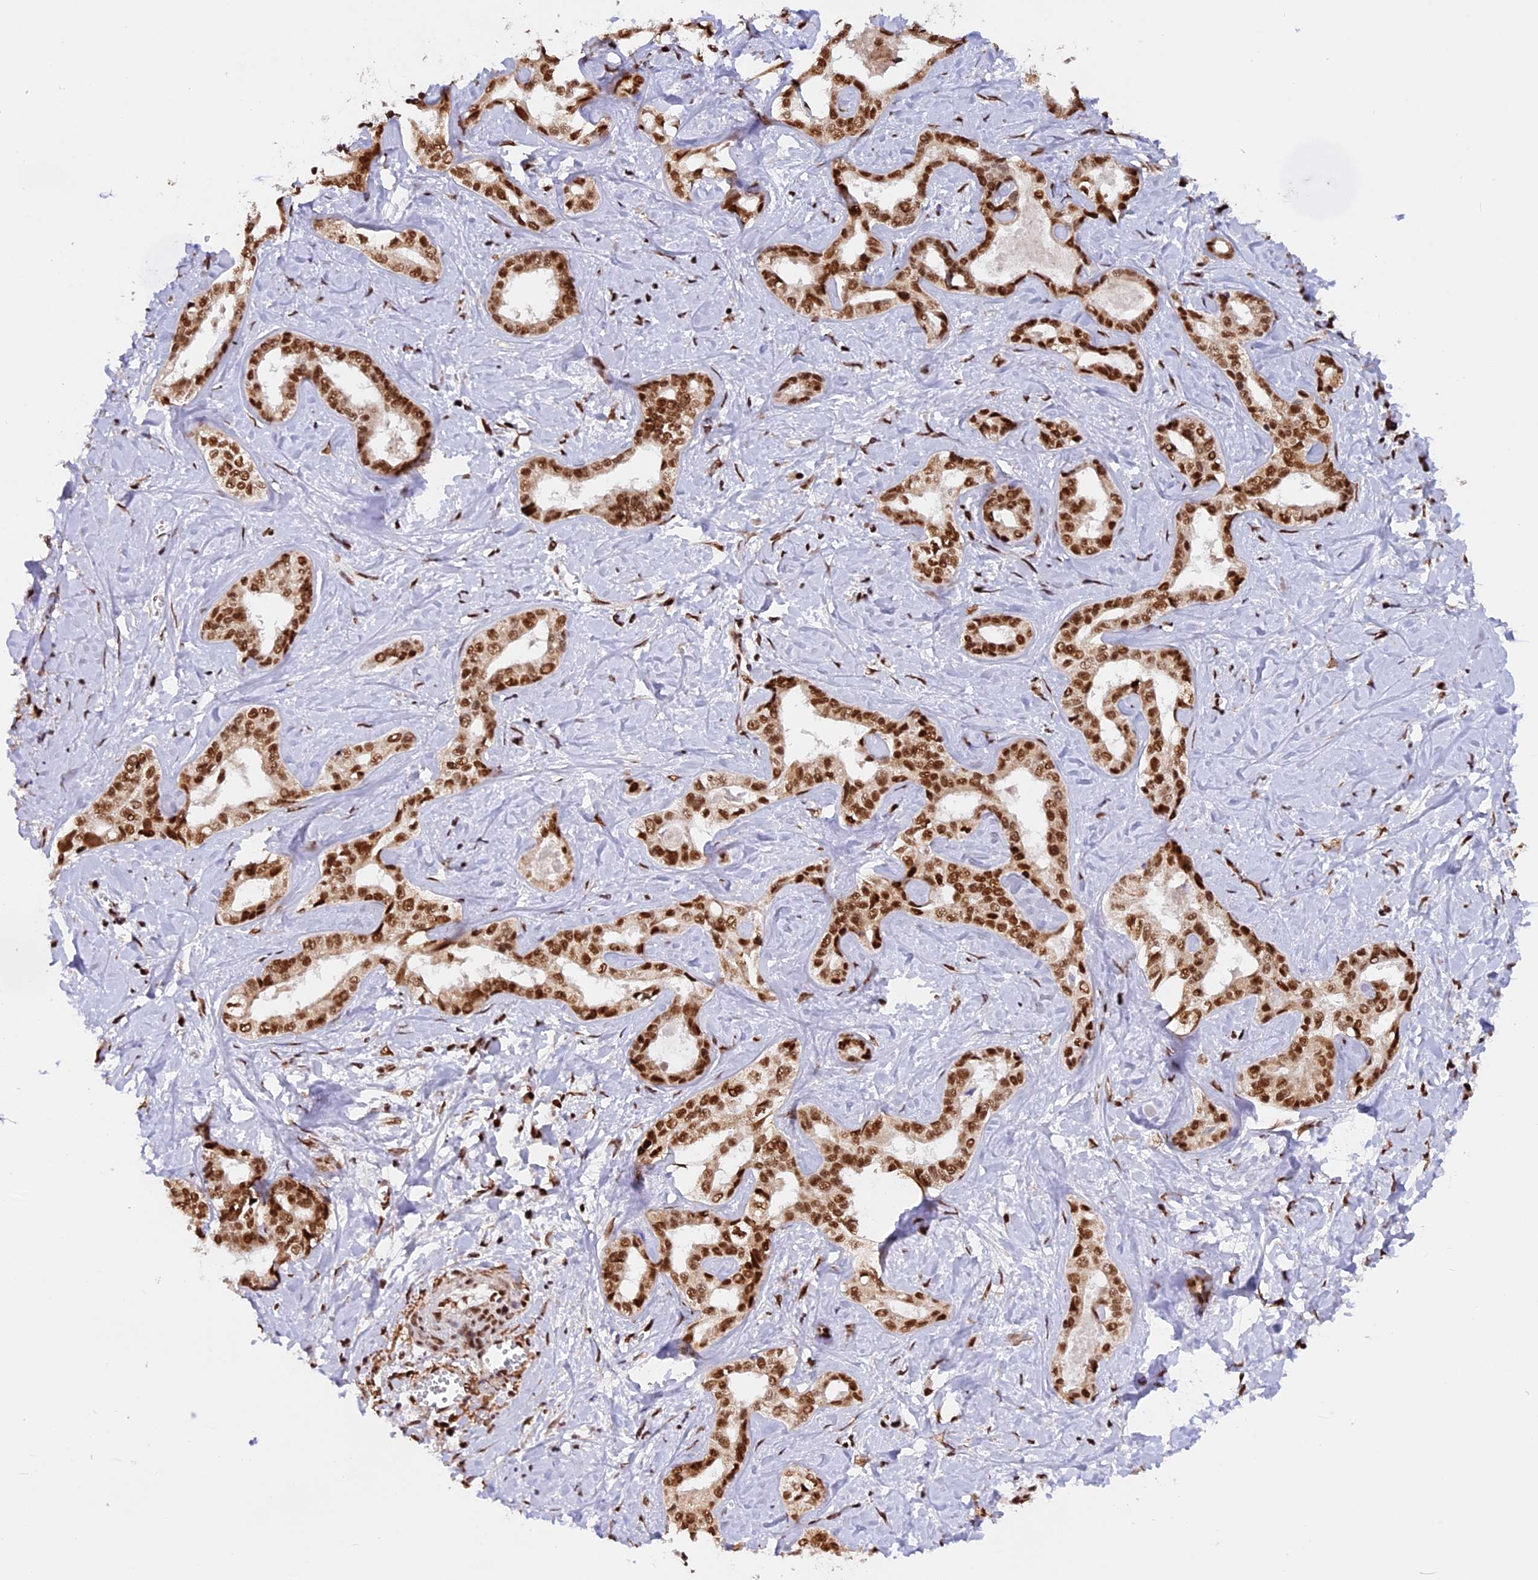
{"staining": {"intensity": "strong", "quantity": ">75%", "location": "nuclear"}, "tissue": "liver cancer", "cell_type": "Tumor cells", "image_type": "cancer", "snomed": [{"axis": "morphology", "description": "Cholangiocarcinoma"}, {"axis": "topography", "description": "Liver"}], "caption": "Tumor cells exhibit high levels of strong nuclear positivity in about >75% of cells in liver cancer (cholangiocarcinoma).", "gene": "RAMAC", "patient": {"sex": "female", "age": 77}}